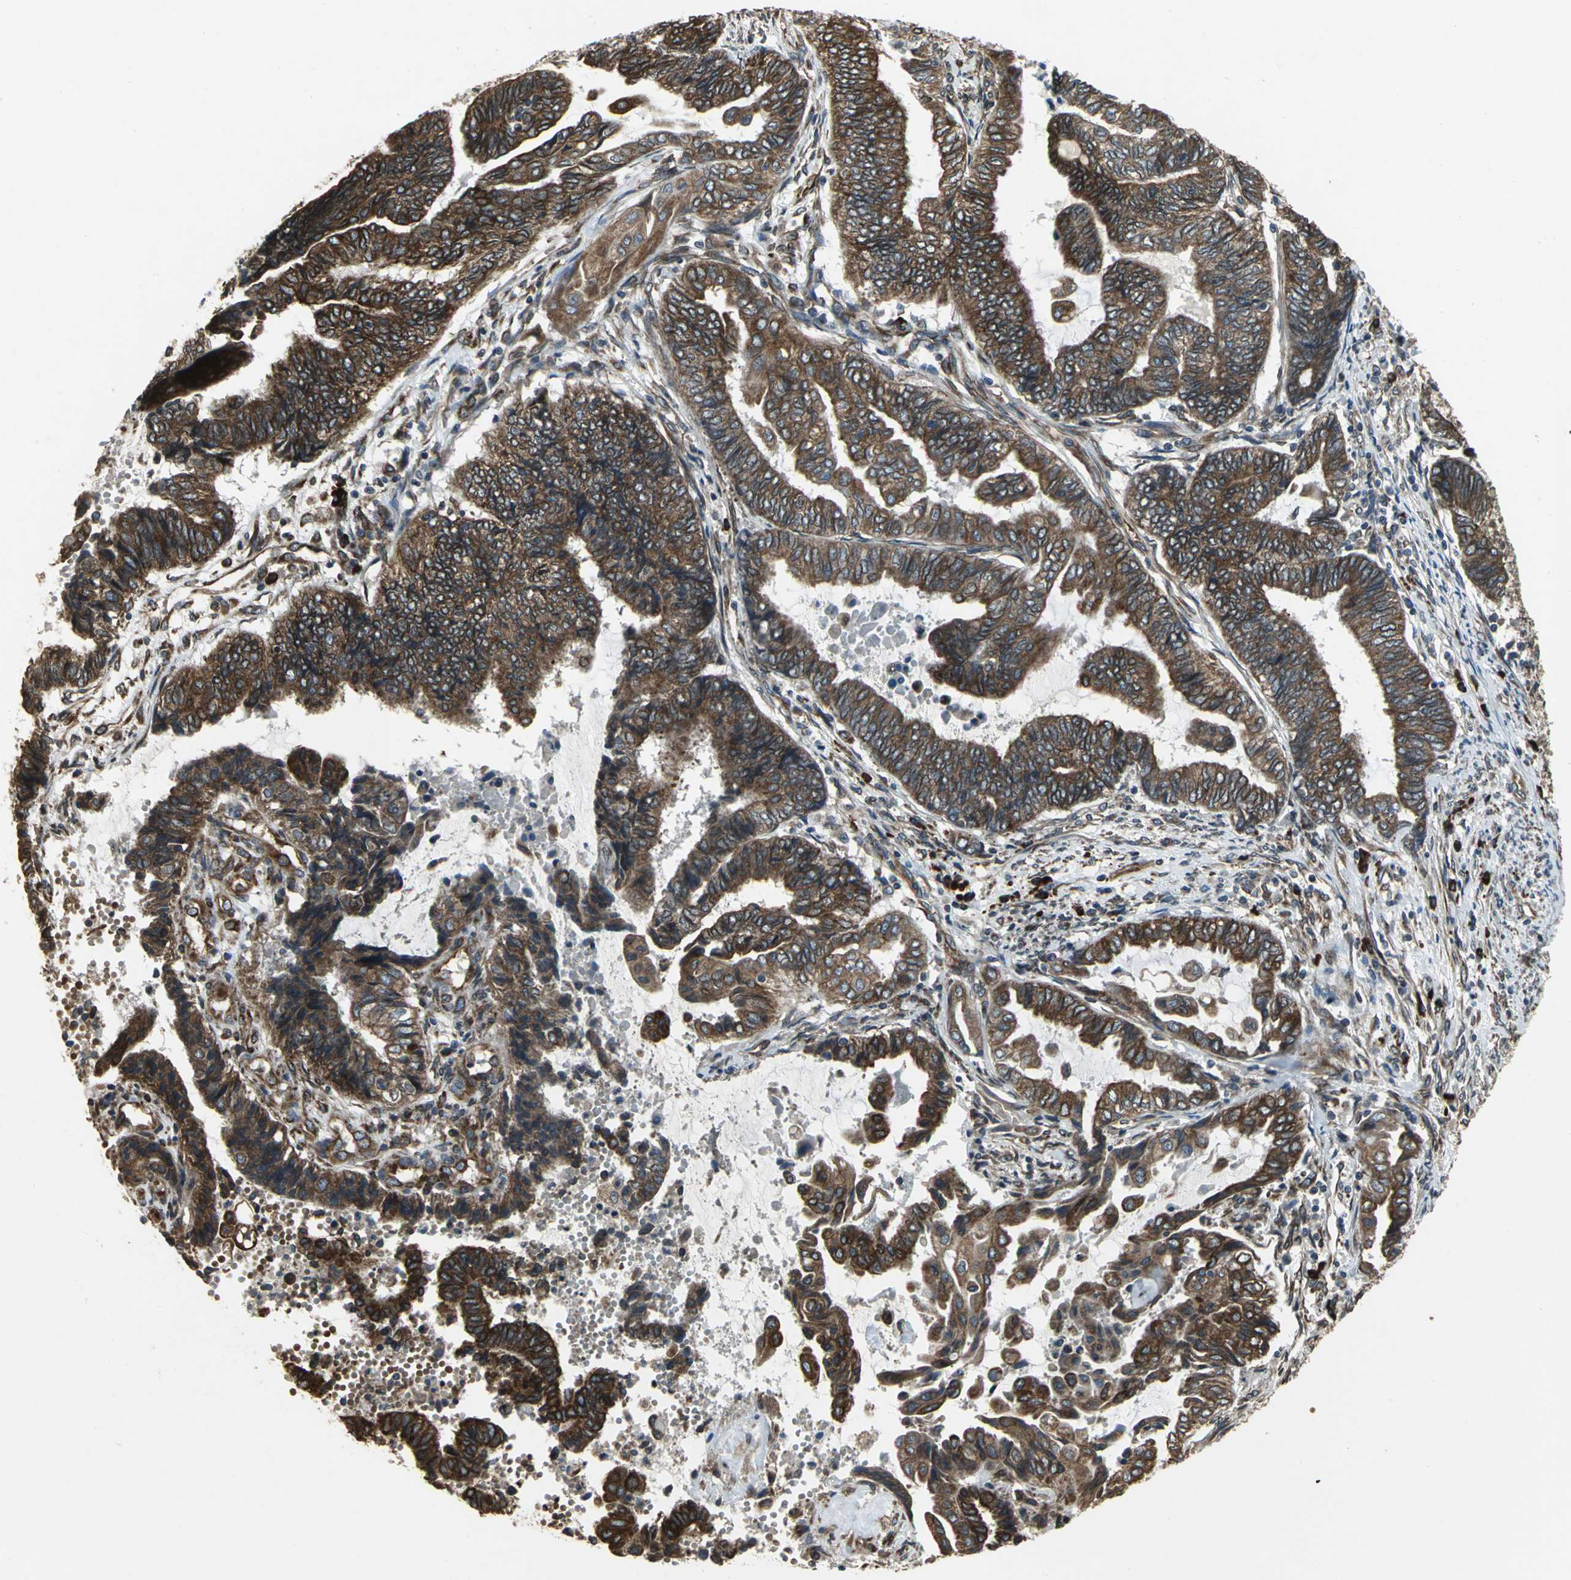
{"staining": {"intensity": "moderate", "quantity": ">75%", "location": "cytoplasmic/membranous"}, "tissue": "endometrial cancer", "cell_type": "Tumor cells", "image_type": "cancer", "snomed": [{"axis": "morphology", "description": "Adenocarcinoma, NOS"}, {"axis": "topography", "description": "Uterus"}, {"axis": "topography", "description": "Endometrium"}], "caption": "The immunohistochemical stain shows moderate cytoplasmic/membranous positivity in tumor cells of endometrial cancer tissue.", "gene": "SYVN1", "patient": {"sex": "female", "age": 70}}